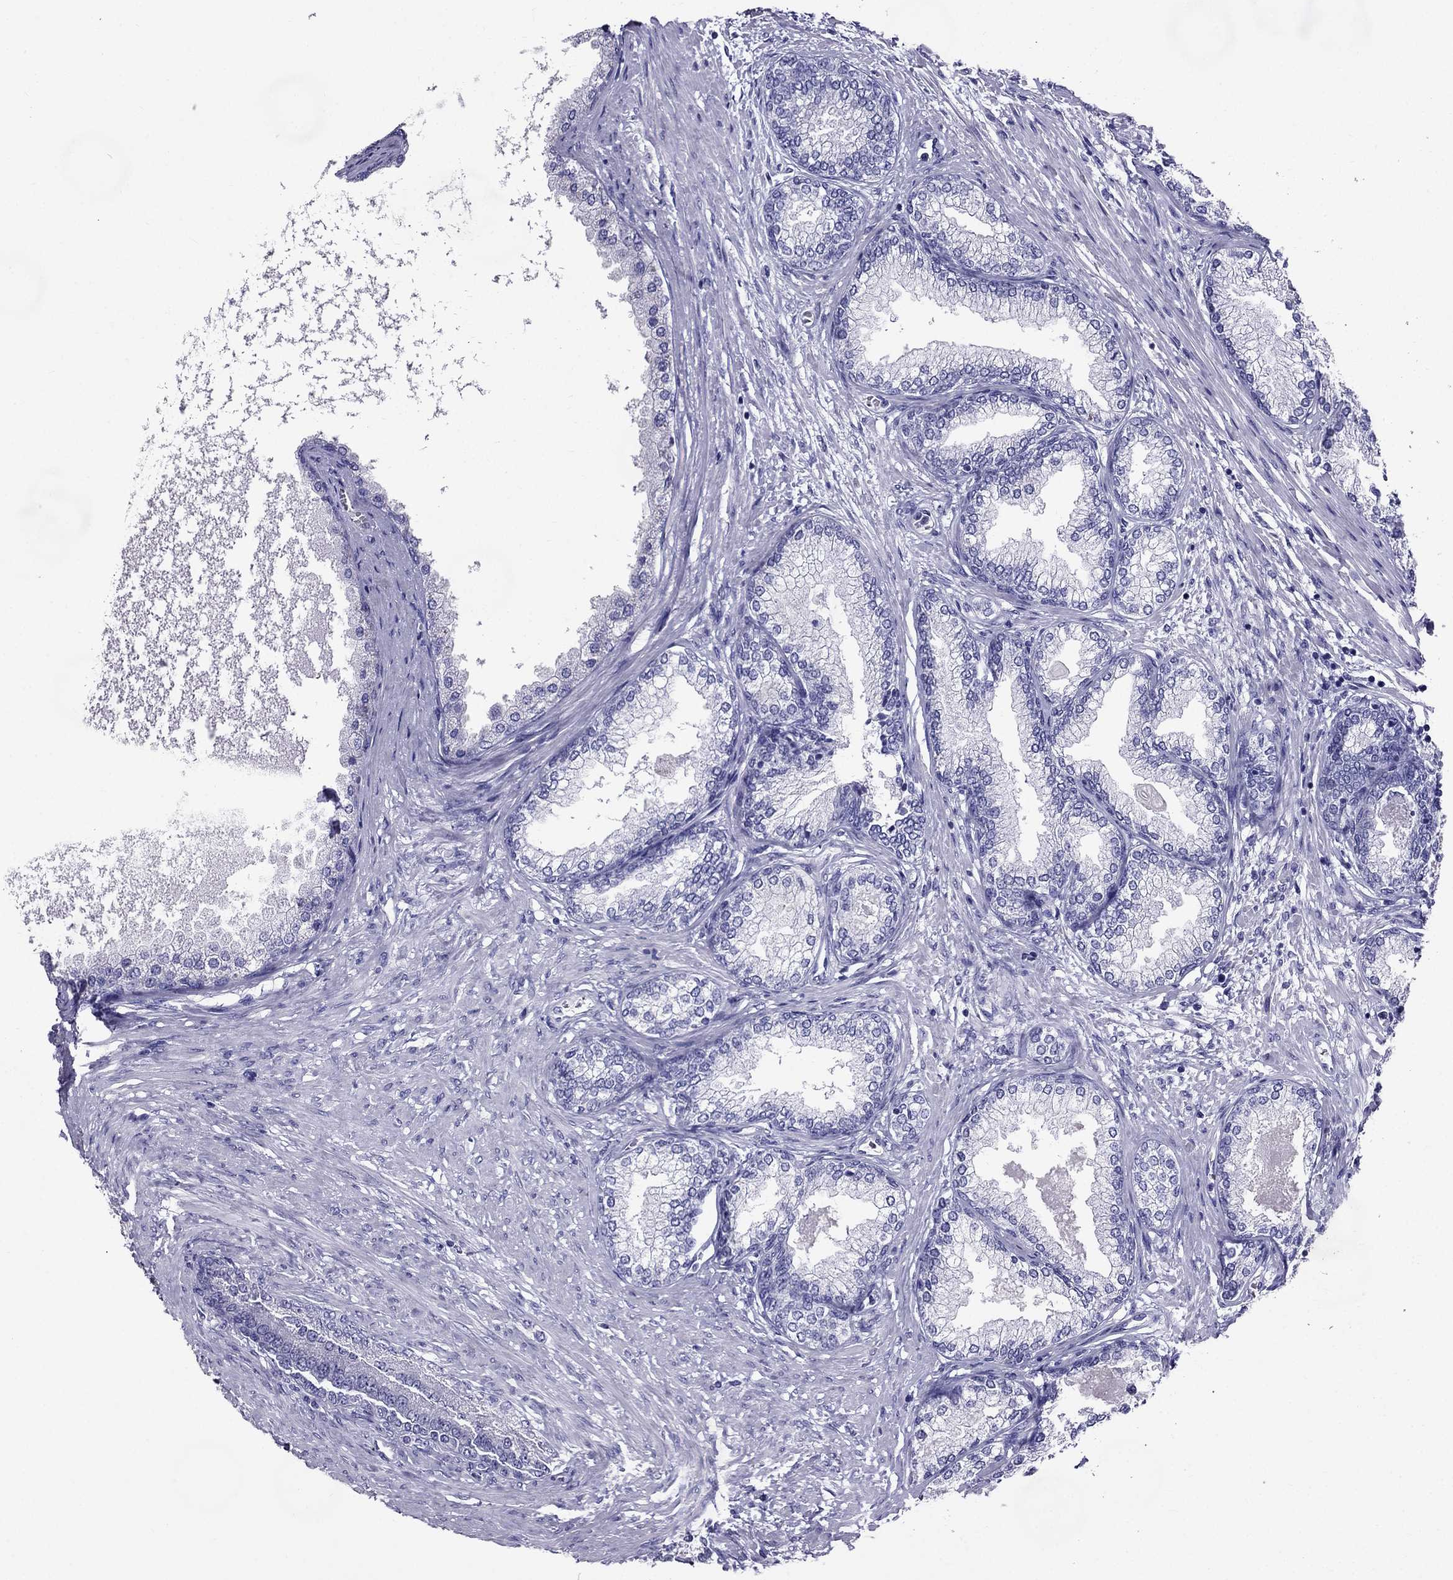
{"staining": {"intensity": "negative", "quantity": "none", "location": "none"}, "tissue": "prostate", "cell_type": "Glandular cells", "image_type": "normal", "snomed": [{"axis": "morphology", "description": "Normal tissue, NOS"}, {"axis": "topography", "description": "Prostate"}], "caption": "IHC of unremarkable prostate displays no positivity in glandular cells.", "gene": "ZNF541", "patient": {"sex": "male", "age": 72}}